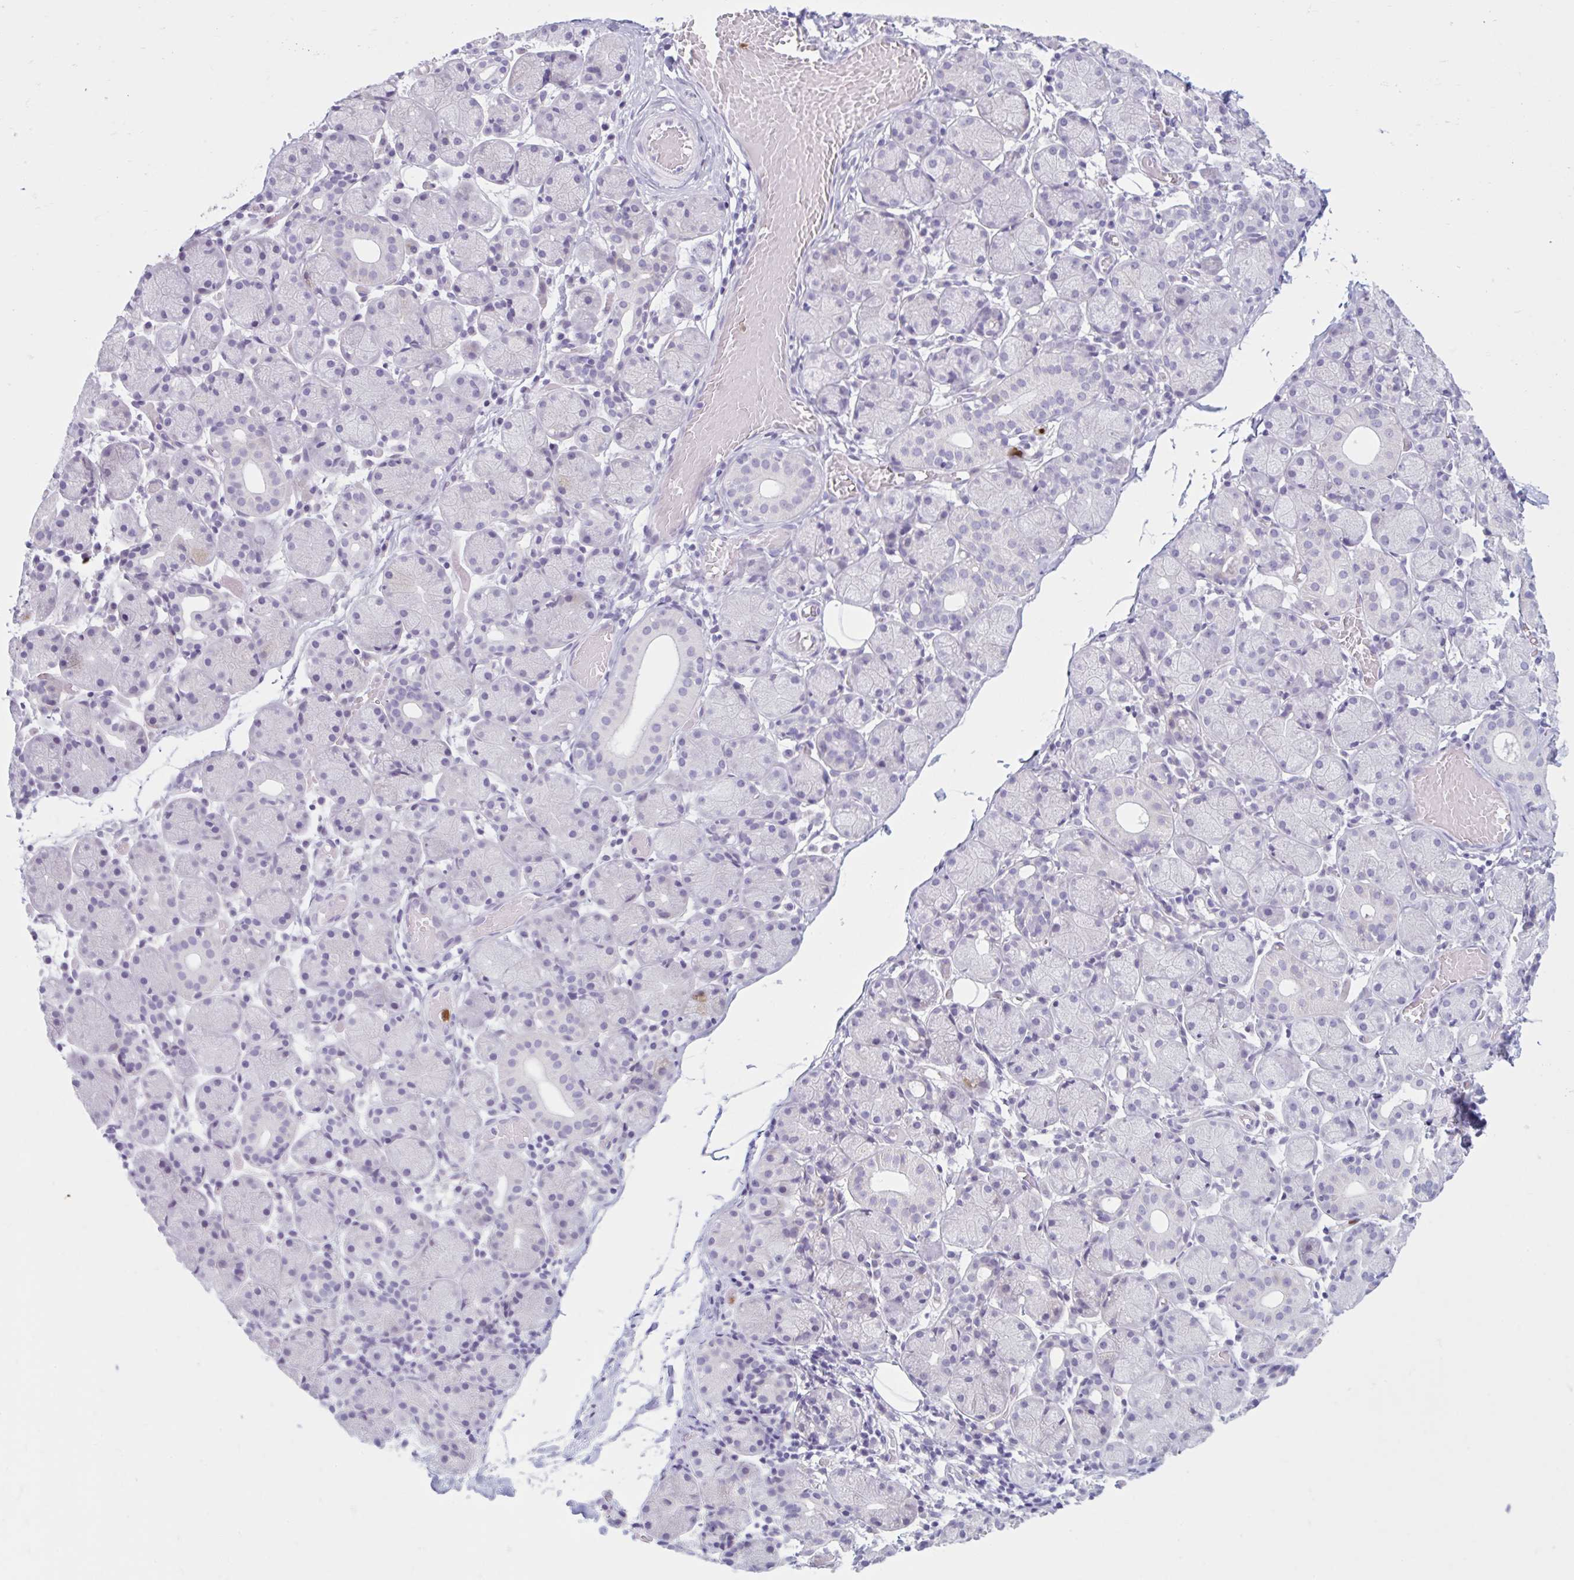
{"staining": {"intensity": "negative", "quantity": "none", "location": "none"}, "tissue": "salivary gland", "cell_type": "Glandular cells", "image_type": "normal", "snomed": [{"axis": "morphology", "description": "Normal tissue, NOS"}, {"axis": "topography", "description": "Salivary gland"}], "caption": "This is a photomicrograph of IHC staining of unremarkable salivary gland, which shows no staining in glandular cells. (DAB IHC visualized using brightfield microscopy, high magnification).", "gene": "CEP120", "patient": {"sex": "female", "age": 24}}